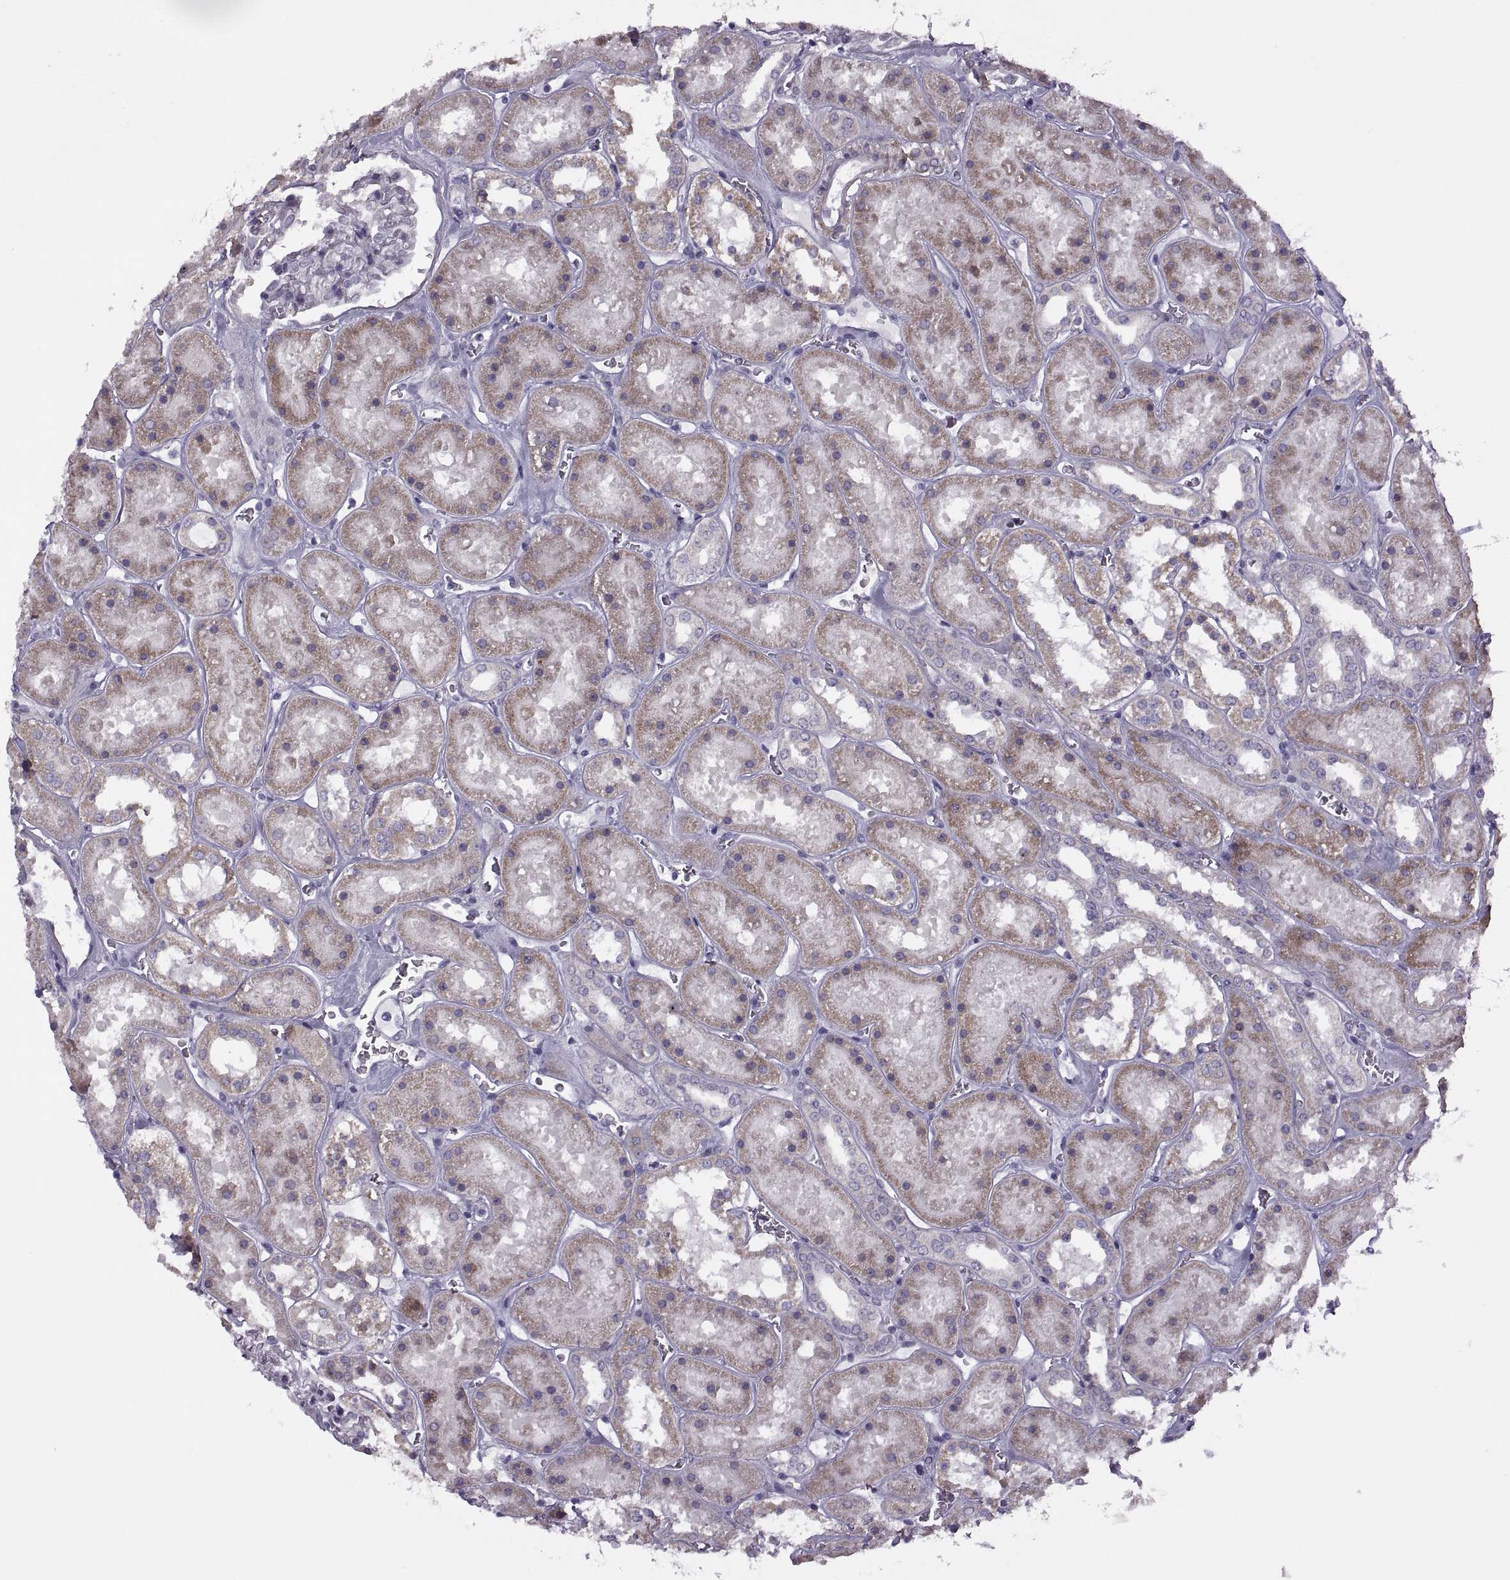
{"staining": {"intensity": "negative", "quantity": "none", "location": "none"}, "tissue": "kidney", "cell_type": "Cells in glomeruli", "image_type": "normal", "snomed": [{"axis": "morphology", "description": "Normal tissue, NOS"}, {"axis": "topography", "description": "Kidney"}], "caption": "Cells in glomeruli show no significant protein positivity in unremarkable kidney. (Stains: DAB immunohistochemistry with hematoxylin counter stain, Microscopy: brightfield microscopy at high magnification).", "gene": "RIPK4", "patient": {"sex": "female", "age": 41}}